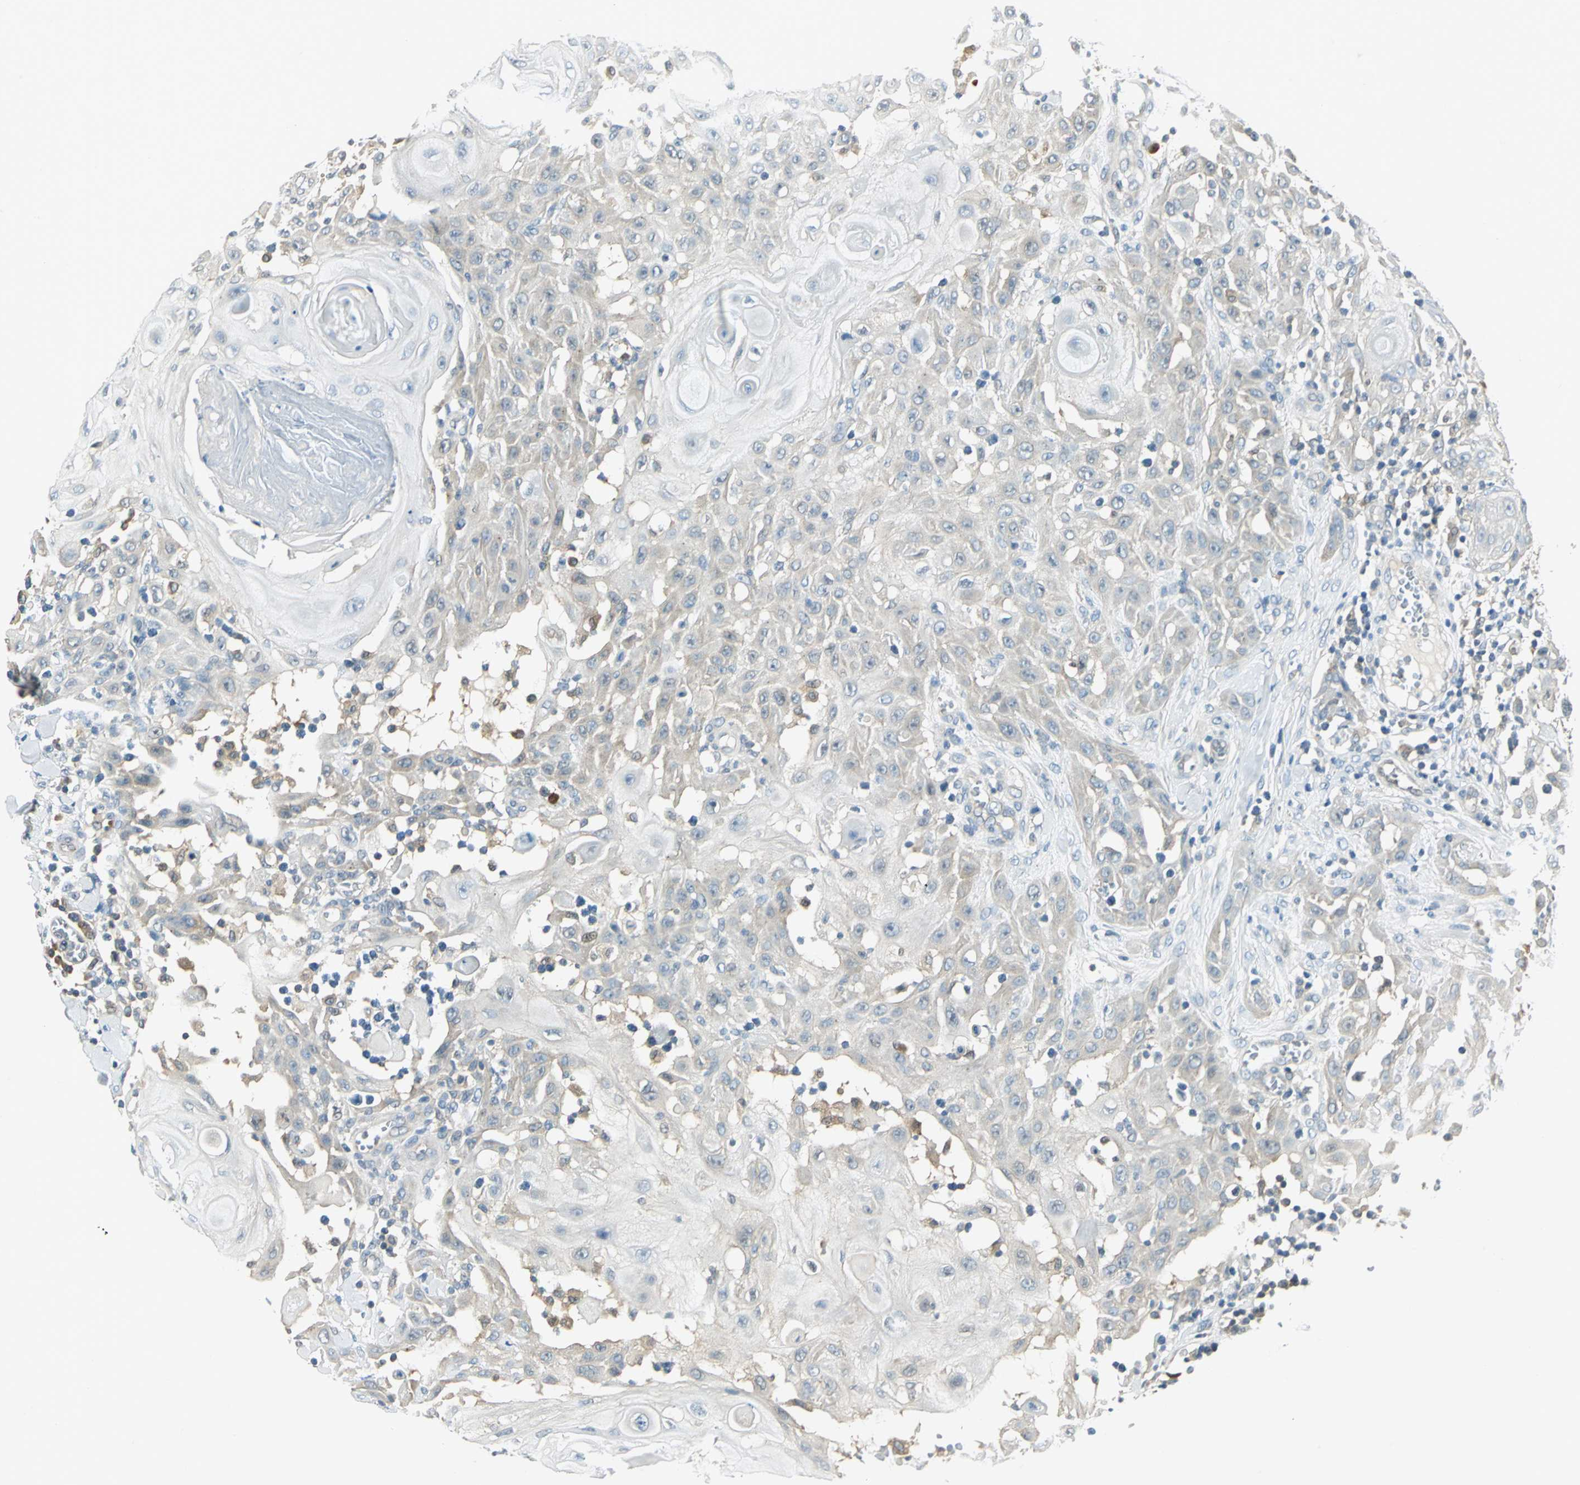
{"staining": {"intensity": "weak", "quantity": "<25%", "location": "cytoplasmic/membranous"}, "tissue": "skin cancer", "cell_type": "Tumor cells", "image_type": "cancer", "snomed": [{"axis": "morphology", "description": "Squamous cell carcinoma, NOS"}, {"axis": "topography", "description": "Skin"}], "caption": "Immunohistochemical staining of human skin cancer exhibits no significant staining in tumor cells.", "gene": "FYN", "patient": {"sex": "male", "age": 24}}